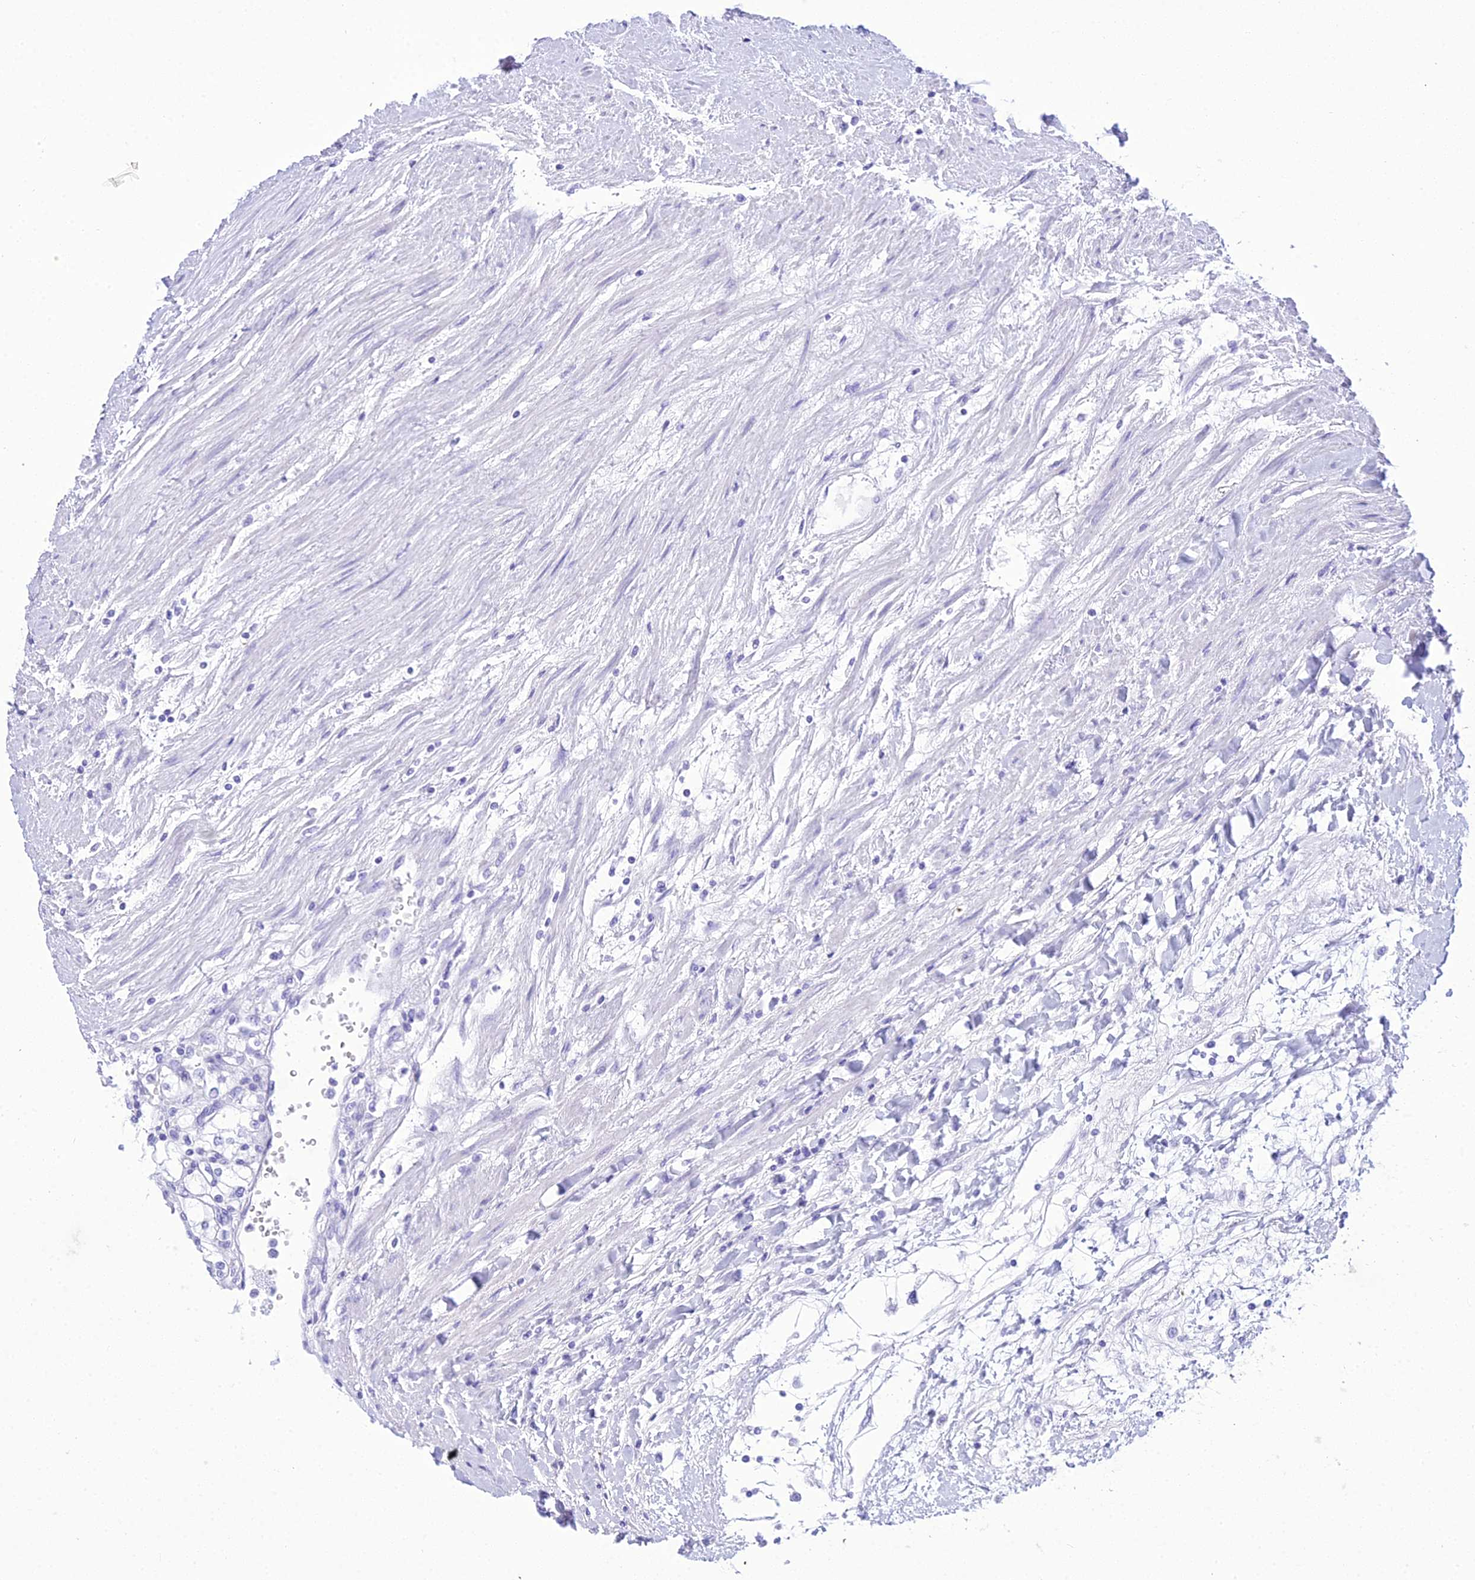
{"staining": {"intensity": "negative", "quantity": "none", "location": "none"}, "tissue": "renal cancer", "cell_type": "Tumor cells", "image_type": "cancer", "snomed": [{"axis": "morphology", "description": "Adenocarcinoma, NOS"}, {"axis": "topography", "description": "Kidney"}], "caption": "An immunohistochemistry image of adenocarcinoma (renal) is shown. There is no staining in tumor cells of adenocarcinoma (renal).", "gene": "ZNF442", "patient": {"sex": "male", "age": 80}}